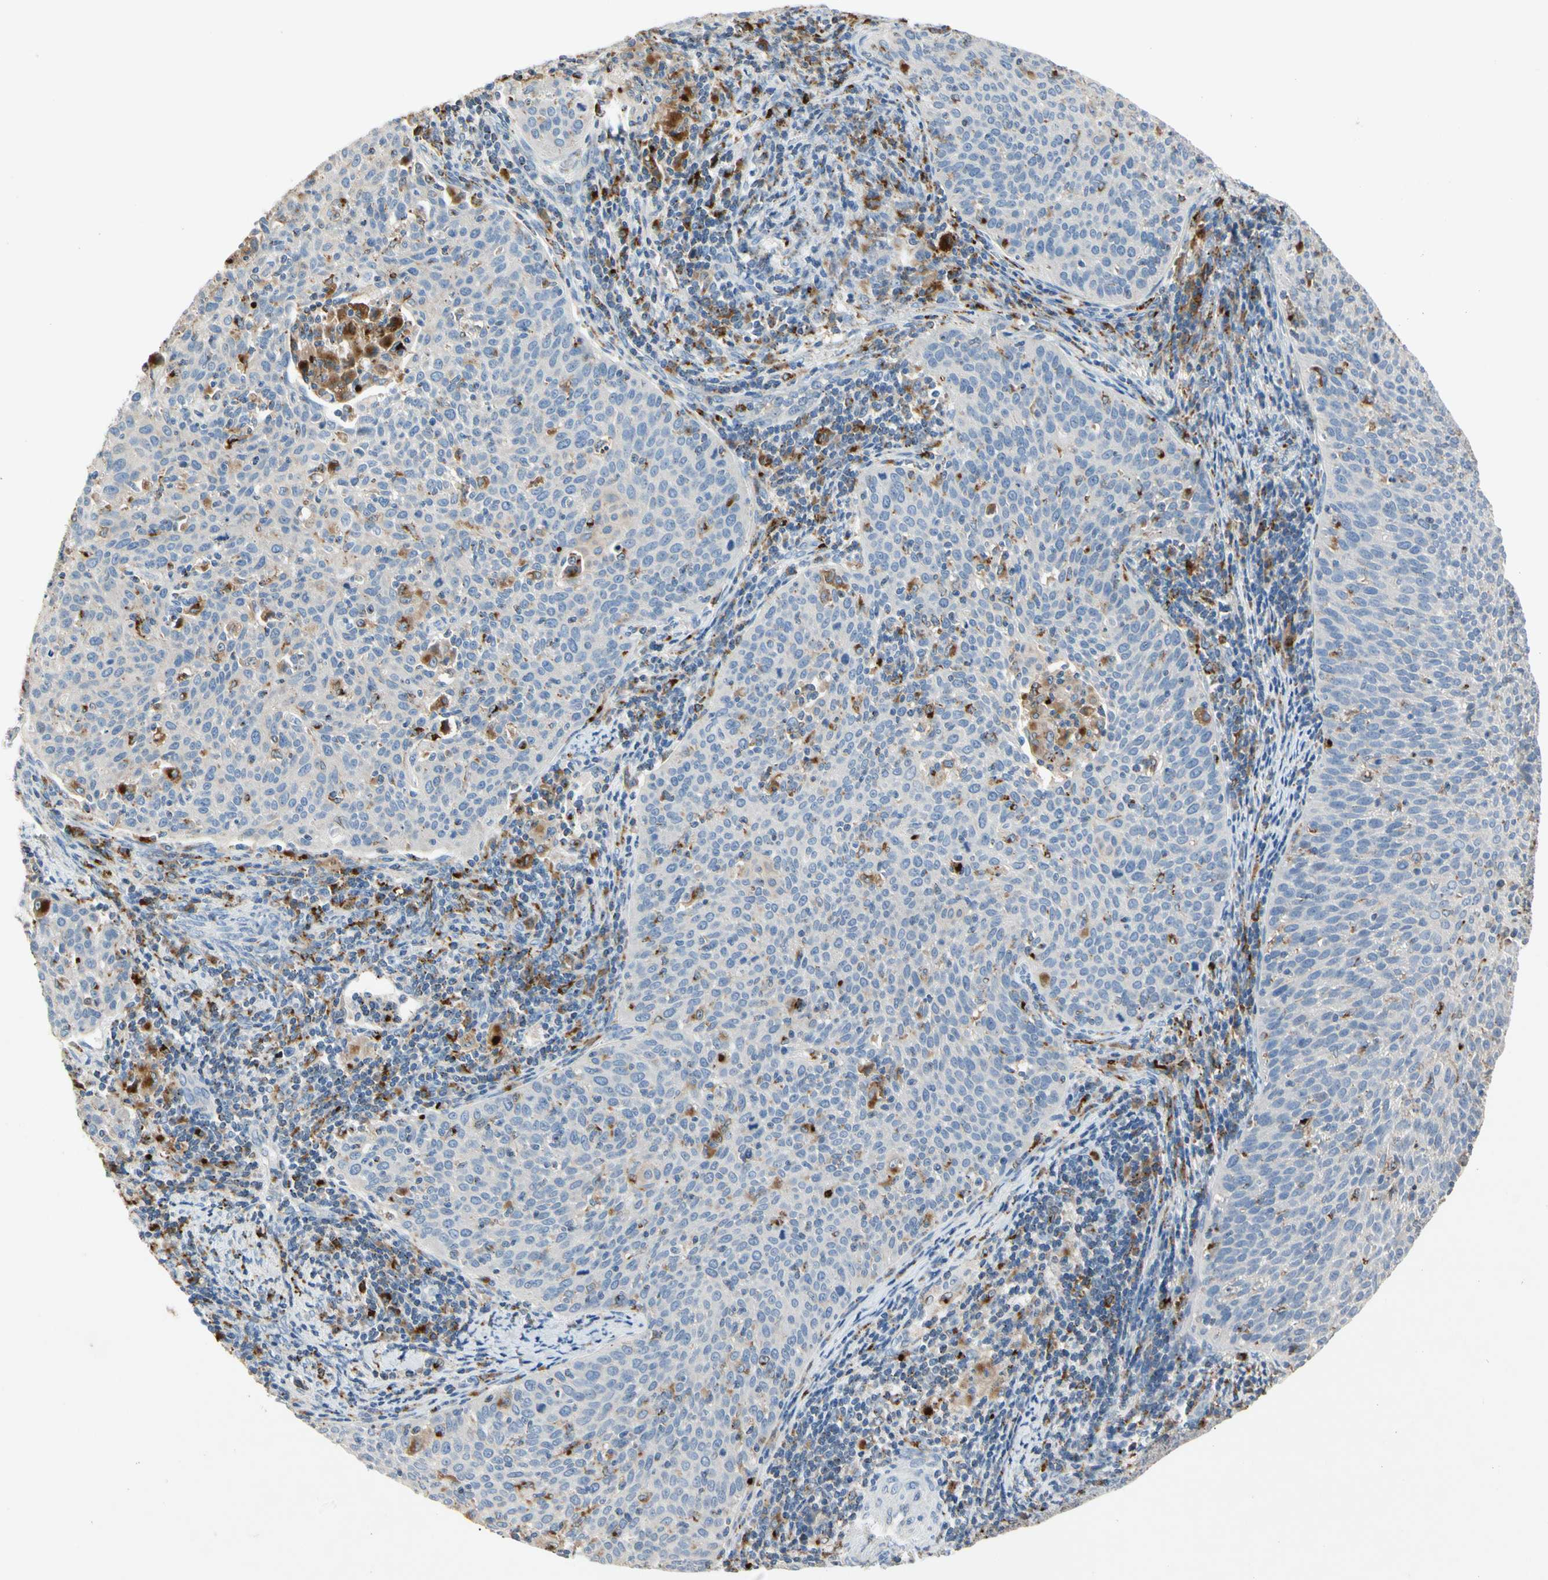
{"staining": {"intensity": "negative", "quantity": "none", "location": "none"}, "tissue": "cervical cancer", "cell_type": "Tumor cells", "image_type": "cancer", "snomed": [{"axis": "morphology", "description": "Squamous cell carcinoma, NOS"}, {"axis": "topography", "description": "Cervix"}], "caption": "Cervical cancer (squamous cell carcinoma) was stained to show a protein in brown. There is no significant positivity in tumor cells.", "gene": "ADA2", "patient": {"sex": "female", "age": 38}}